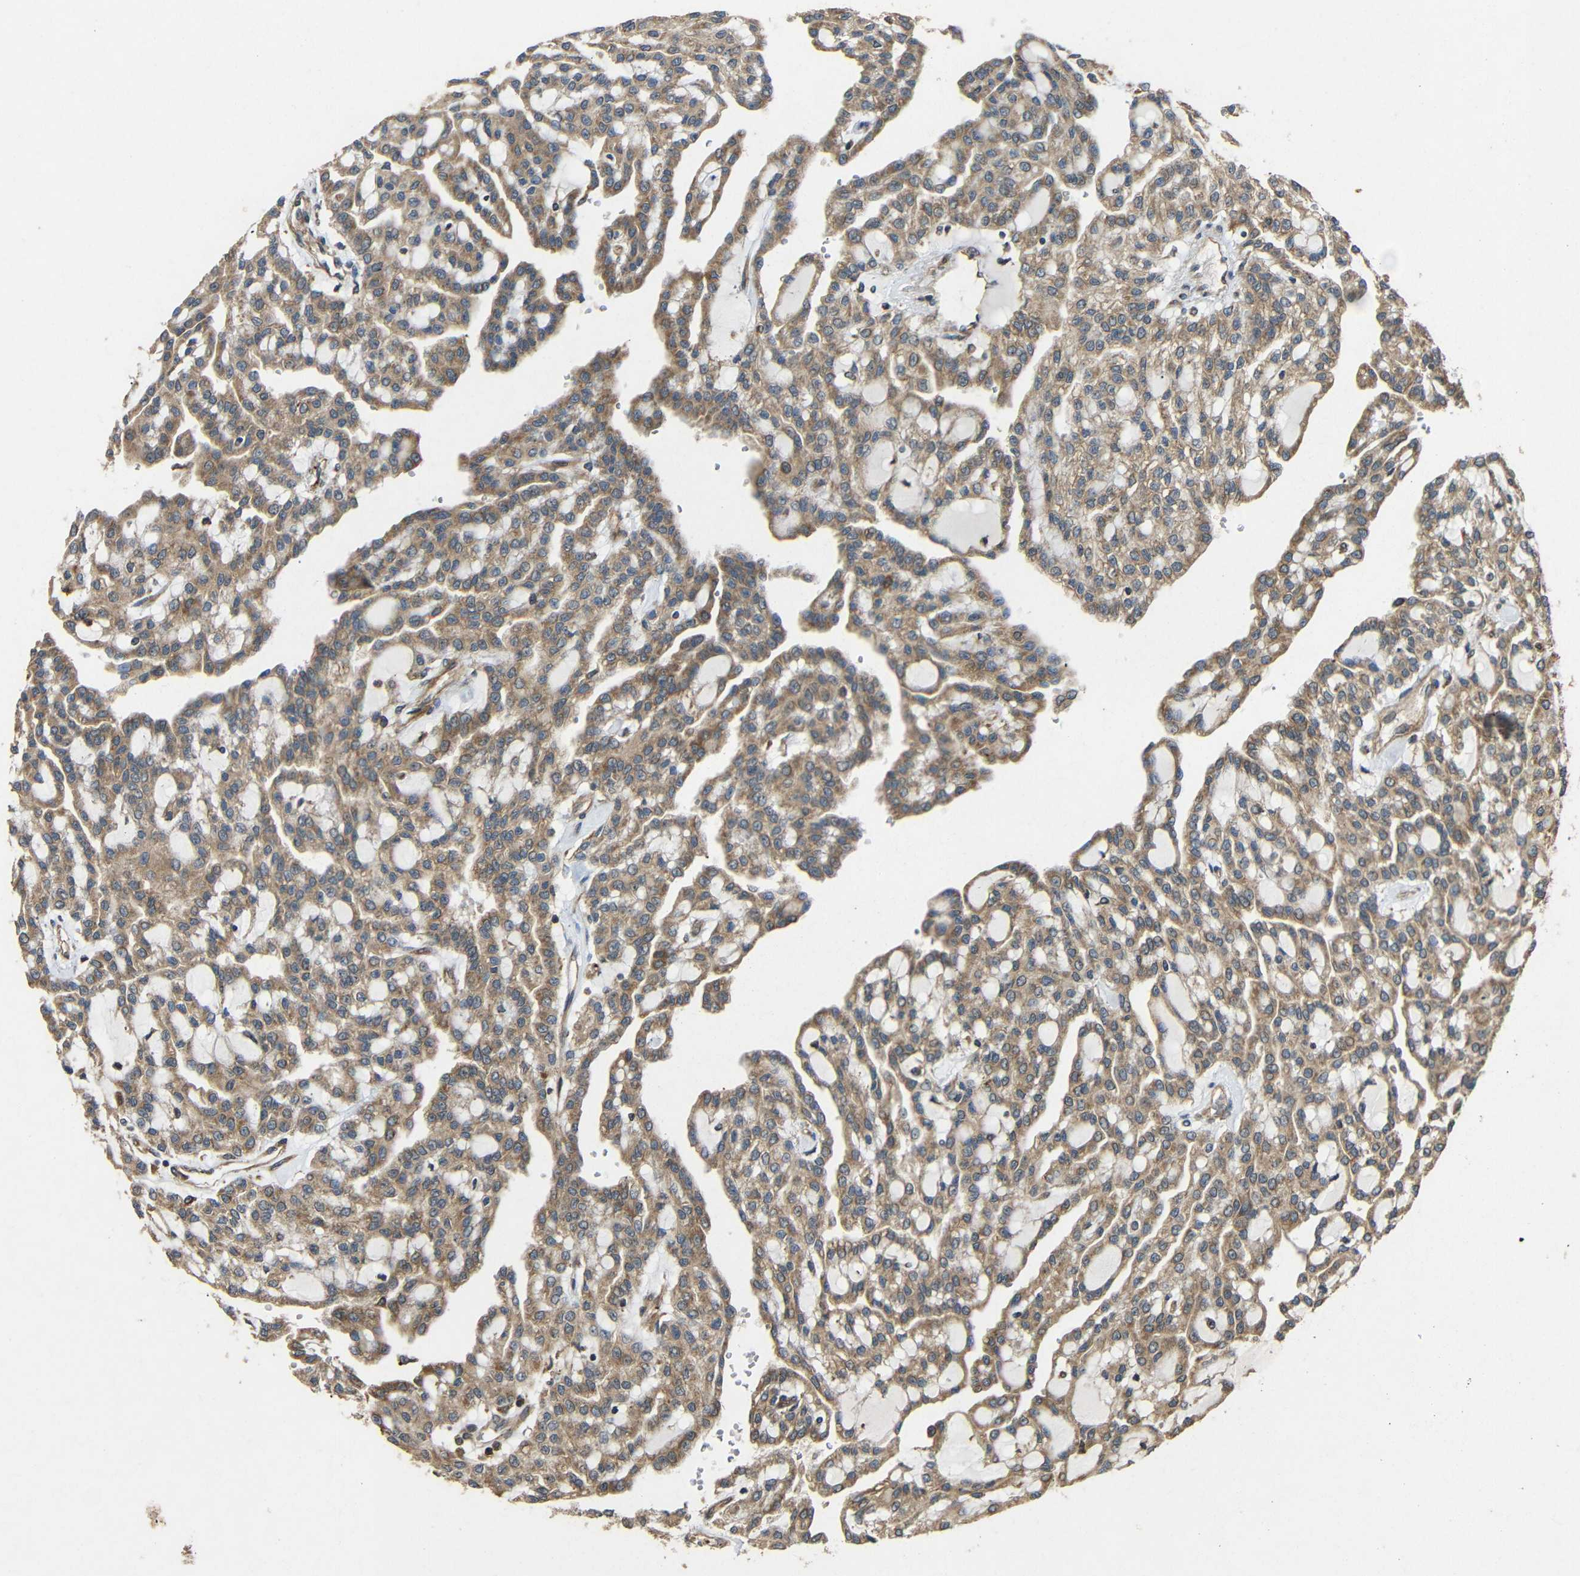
{"staining": {"intensity": "moderate", "quantity": ">75%", "location": "cytoplasmic/membranous"}, "tissue": "renal cancer", "cell_type": "Tumor cells", "image_type": "cancer", "snomed": [{"axis": "morphology", "description": "Adenocarcinoma, NOS"}, {"axis": "topography", "description": "Kidney"}], "caption": "High-magnification brightfield microscopy of adenocarcinoma (renal) stained with DAB (3,3'-diaminobenzidine) (brown) and counterstained with hematoxylin (blue). tumor cells exhibit moderate cytoplasmic/membranous expression is seen in approximately>75% of cells. The staining was performed using DAB (3,3'-diaminobenzidine) to visualize the protein expression in brown, while the nuclei were stained in blue with hematoxylin (Magnification: 20x).", "gene": "EIF2S1", "patient": {"sex": "male", "age": 63}}